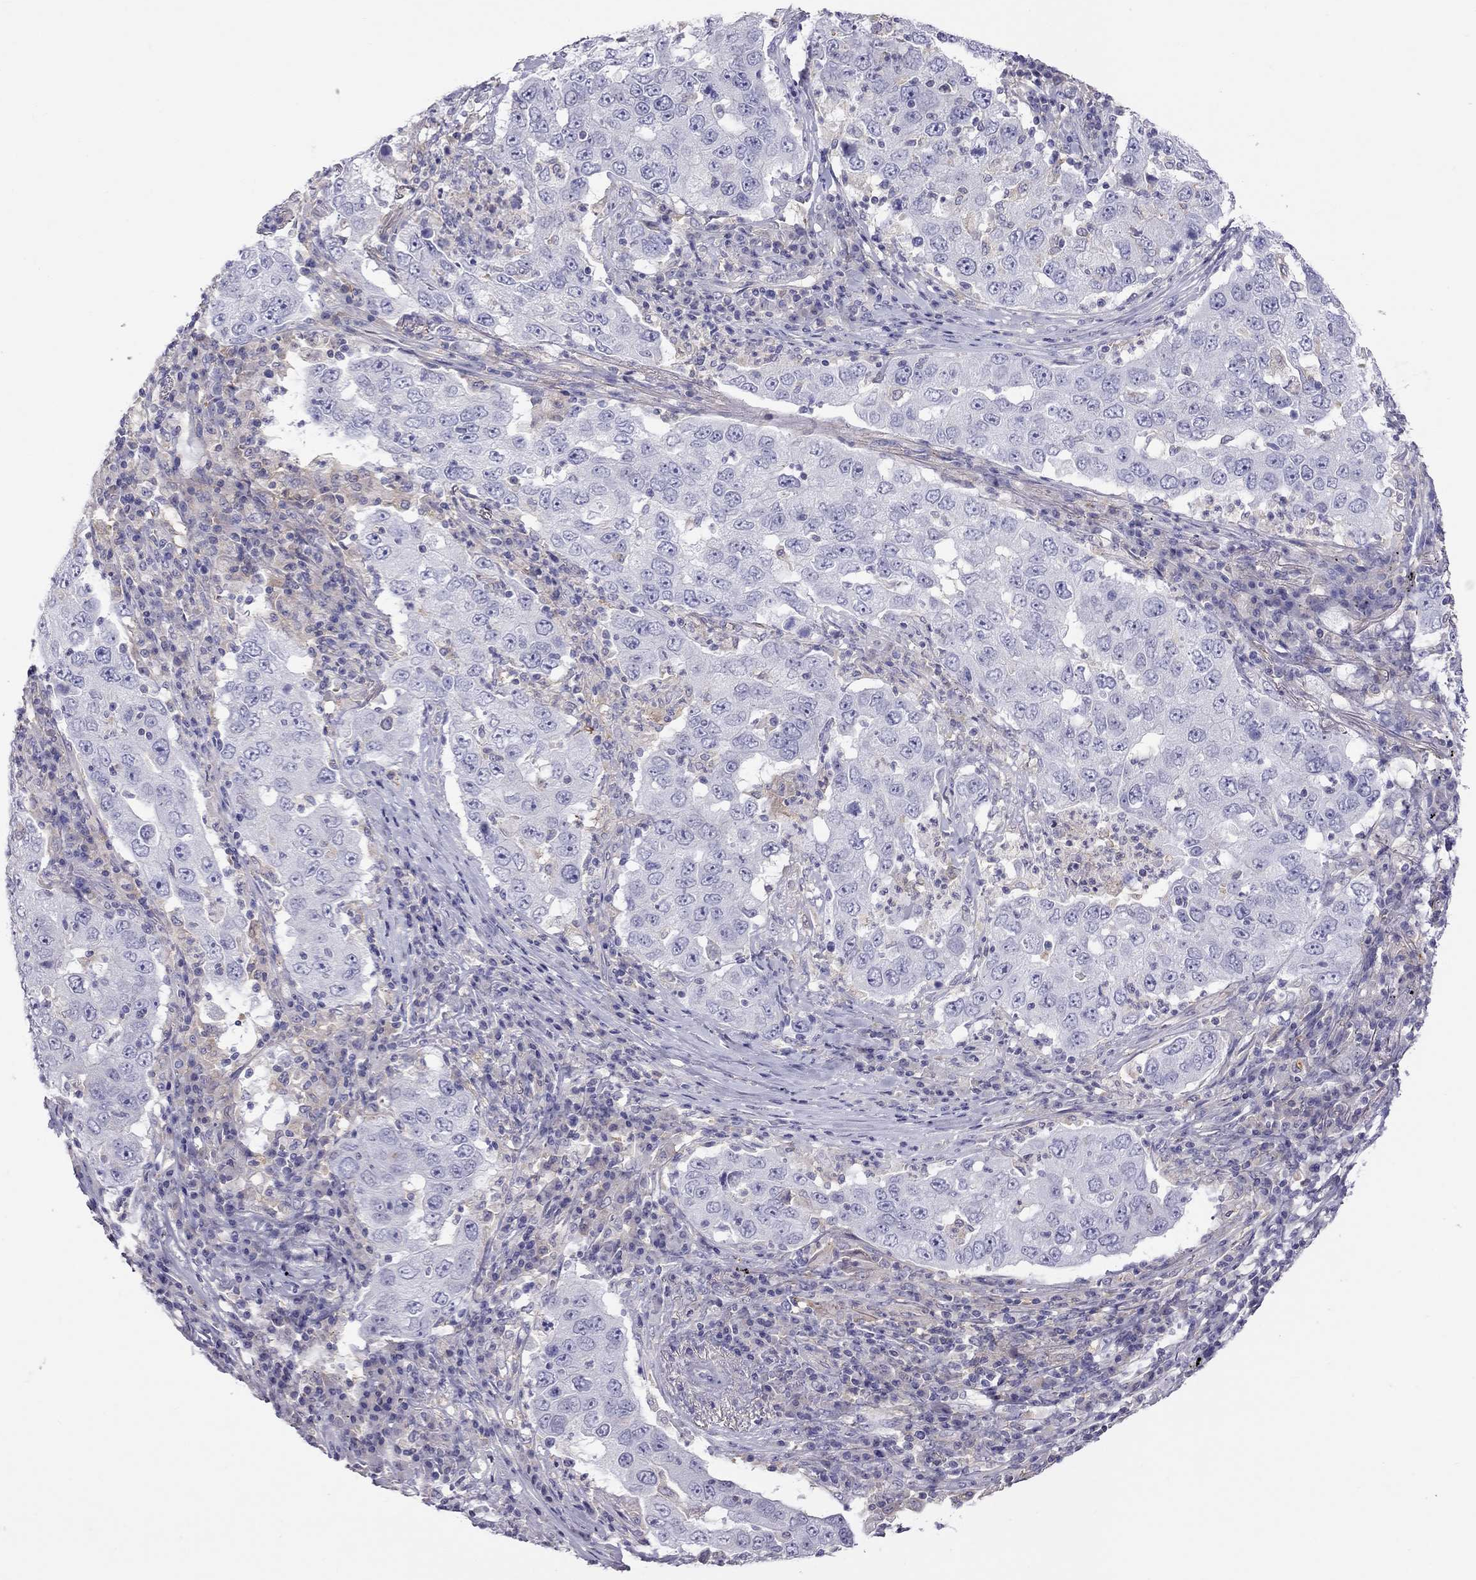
{"staining": {"intensity": "negative", "quantity": "none", "location": "none"}, "tissue": "lung cancer", "cell_type": "Tumor cells", "image_type": "cancer", "snomed": [{"axis": "morphology", "description": "Adenocarcinoma, NOS"}, {"axis": "topography", "description": "Lung"}], "caption": "This image is of lung adenocarcinoma stained with IHC to label a protein in brown with the nuclei are counter-stained blue. There is no staining in tumor cells.", "gene": "ALOX15B", "patient": {"sex": "male", "age": 73}}